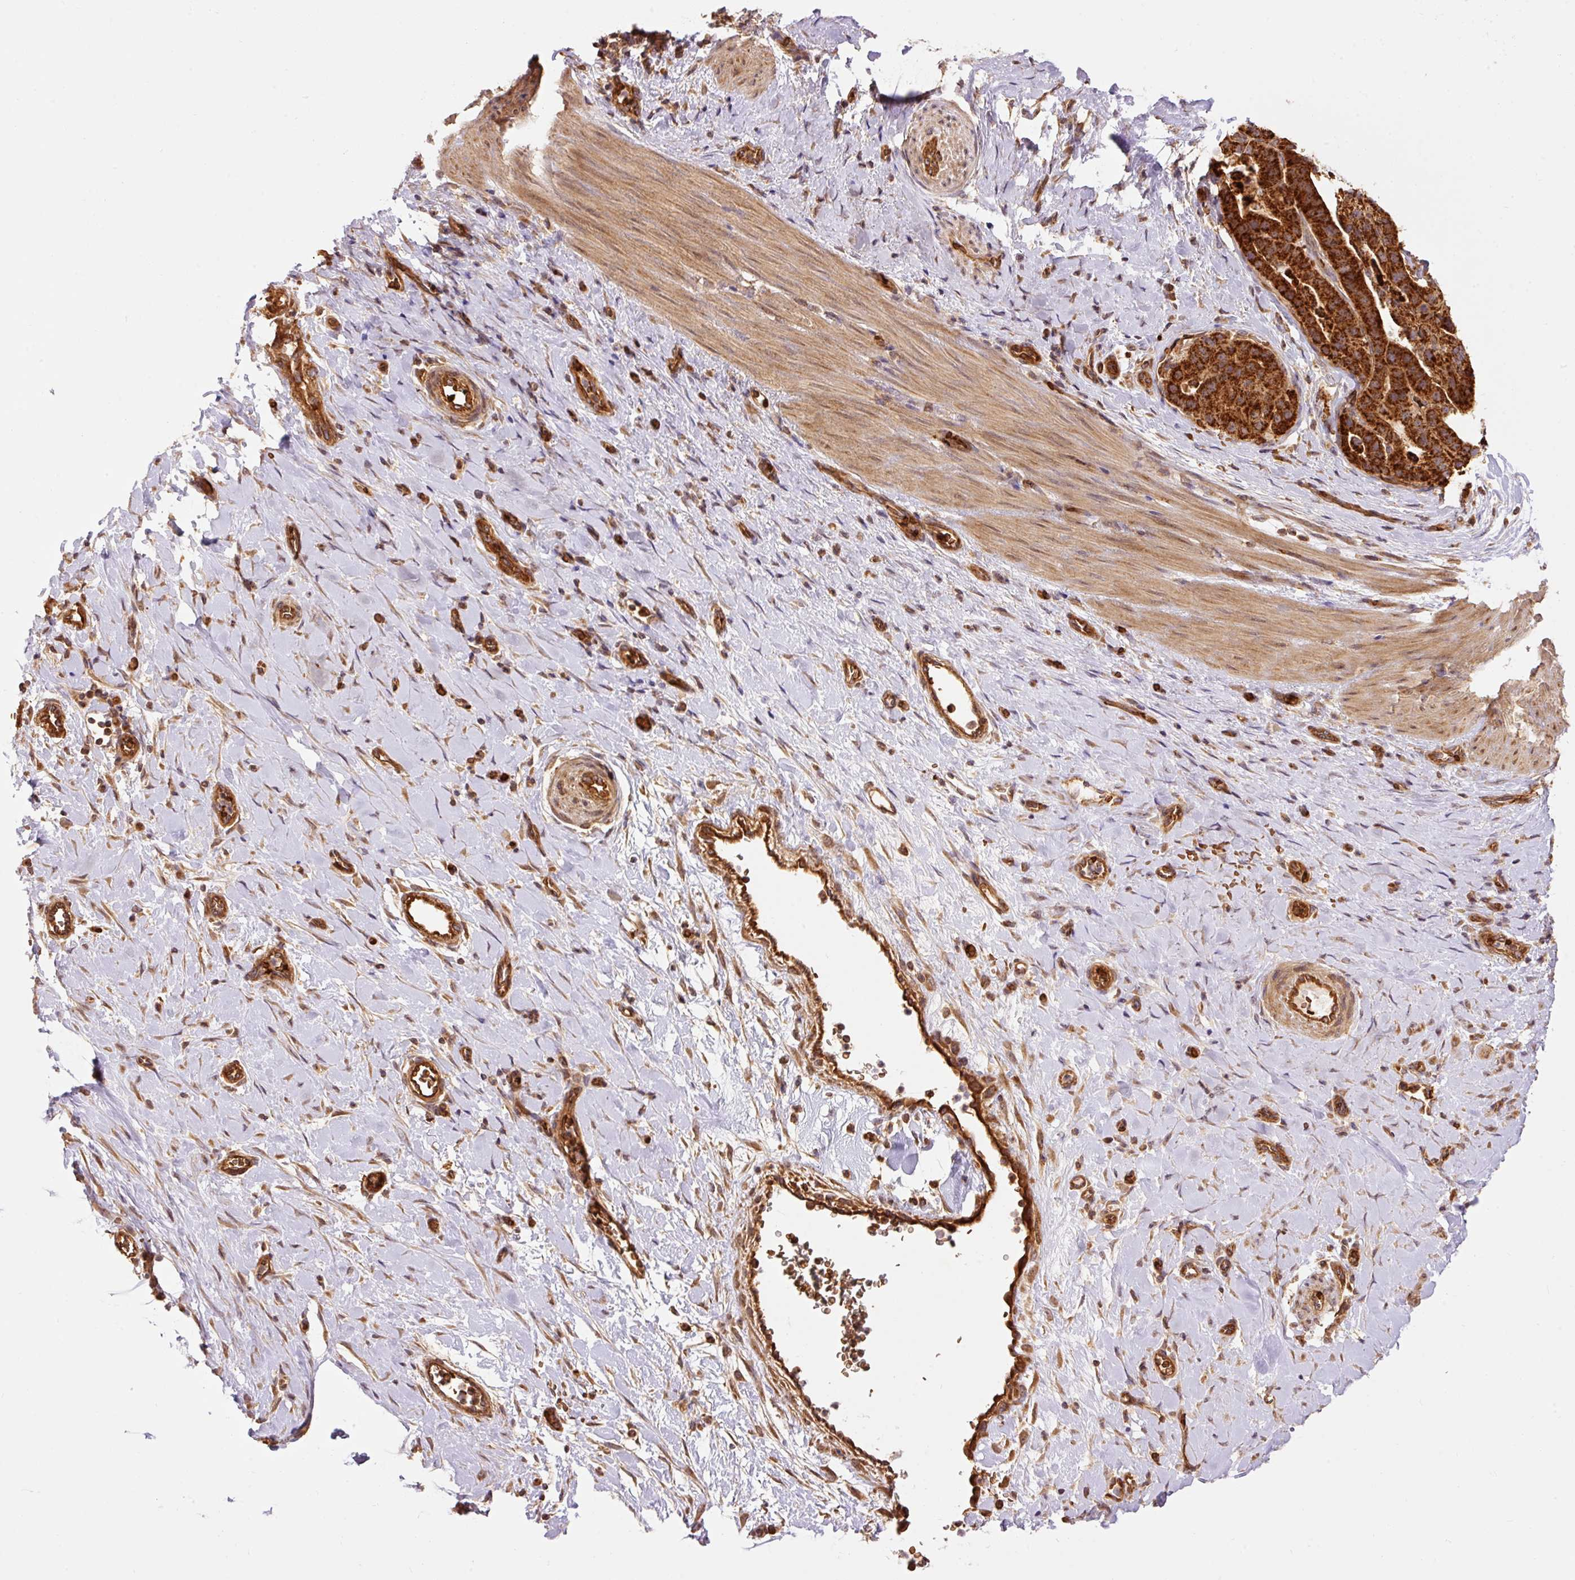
{"staining": {"intensity": "strong", "quantity": ">75%", "location": "cytoplasmic/membranous"}, "tissue": "stomach cancer", "cell_type": "Tumor cells", "image_type": "cancer", "snomed": [{"axis": "morphology", "description": "Adenocarcinoma, NOS"}, {"axis": "topography", "description": "Stomach"}], "caption": "The image demonstrates a brown stain indicating the presence of a protein in the cytoplasmic/membranous of tumor cells in stomach cancer (adenocarcinoma). (DAB (3,3'-diaminobenzidine) IHC, brown staining for protein, blue staining for nuclei).", "gene": "ADCY4", "patient": {"sex": "male", "age": 48}}